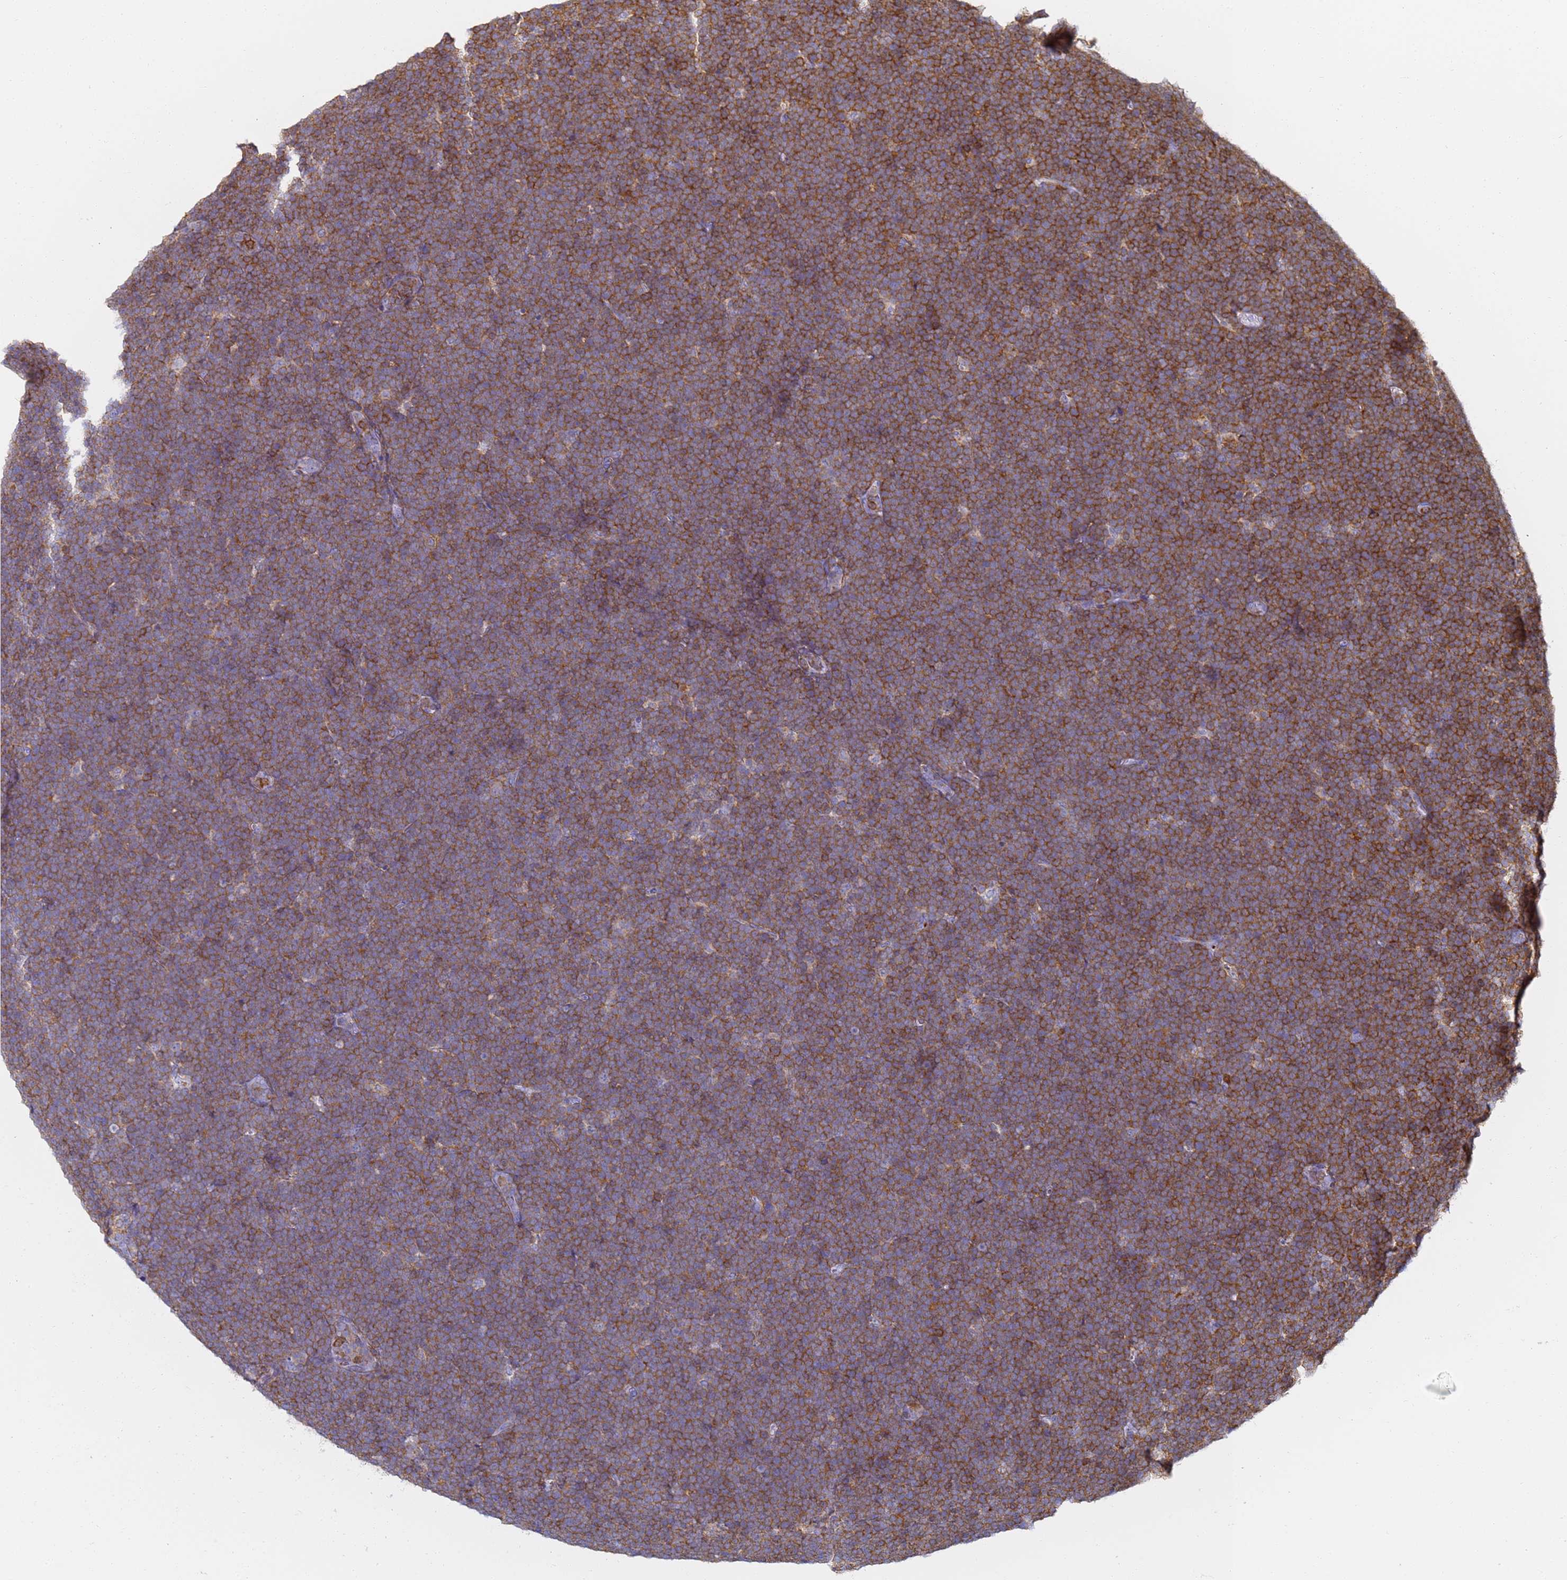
{"staining": {"intensity": "moderate", "quantity": ">75%", "location": "cytoplasmic/membranous"}, "tissue": "lymphoma", "cell_type": "Tumor cells", "image_type": "cancer", "snomed": [{"axis": "morphology", "description": "Malignant lymphoma, non-Hodgkin's type, High grade"}, {"axis": "topography", "description": "Lymph node"}], "caption": "Immunohistochemical staining of human high-grade malignant lymphoma, non-Hodgkin's type displays medium levels of moderate cytoplasmic/membranous expression in about >75% of tumor cells.", "gene": "BIN2", "patient": {"sex": "male", "age": 13}}